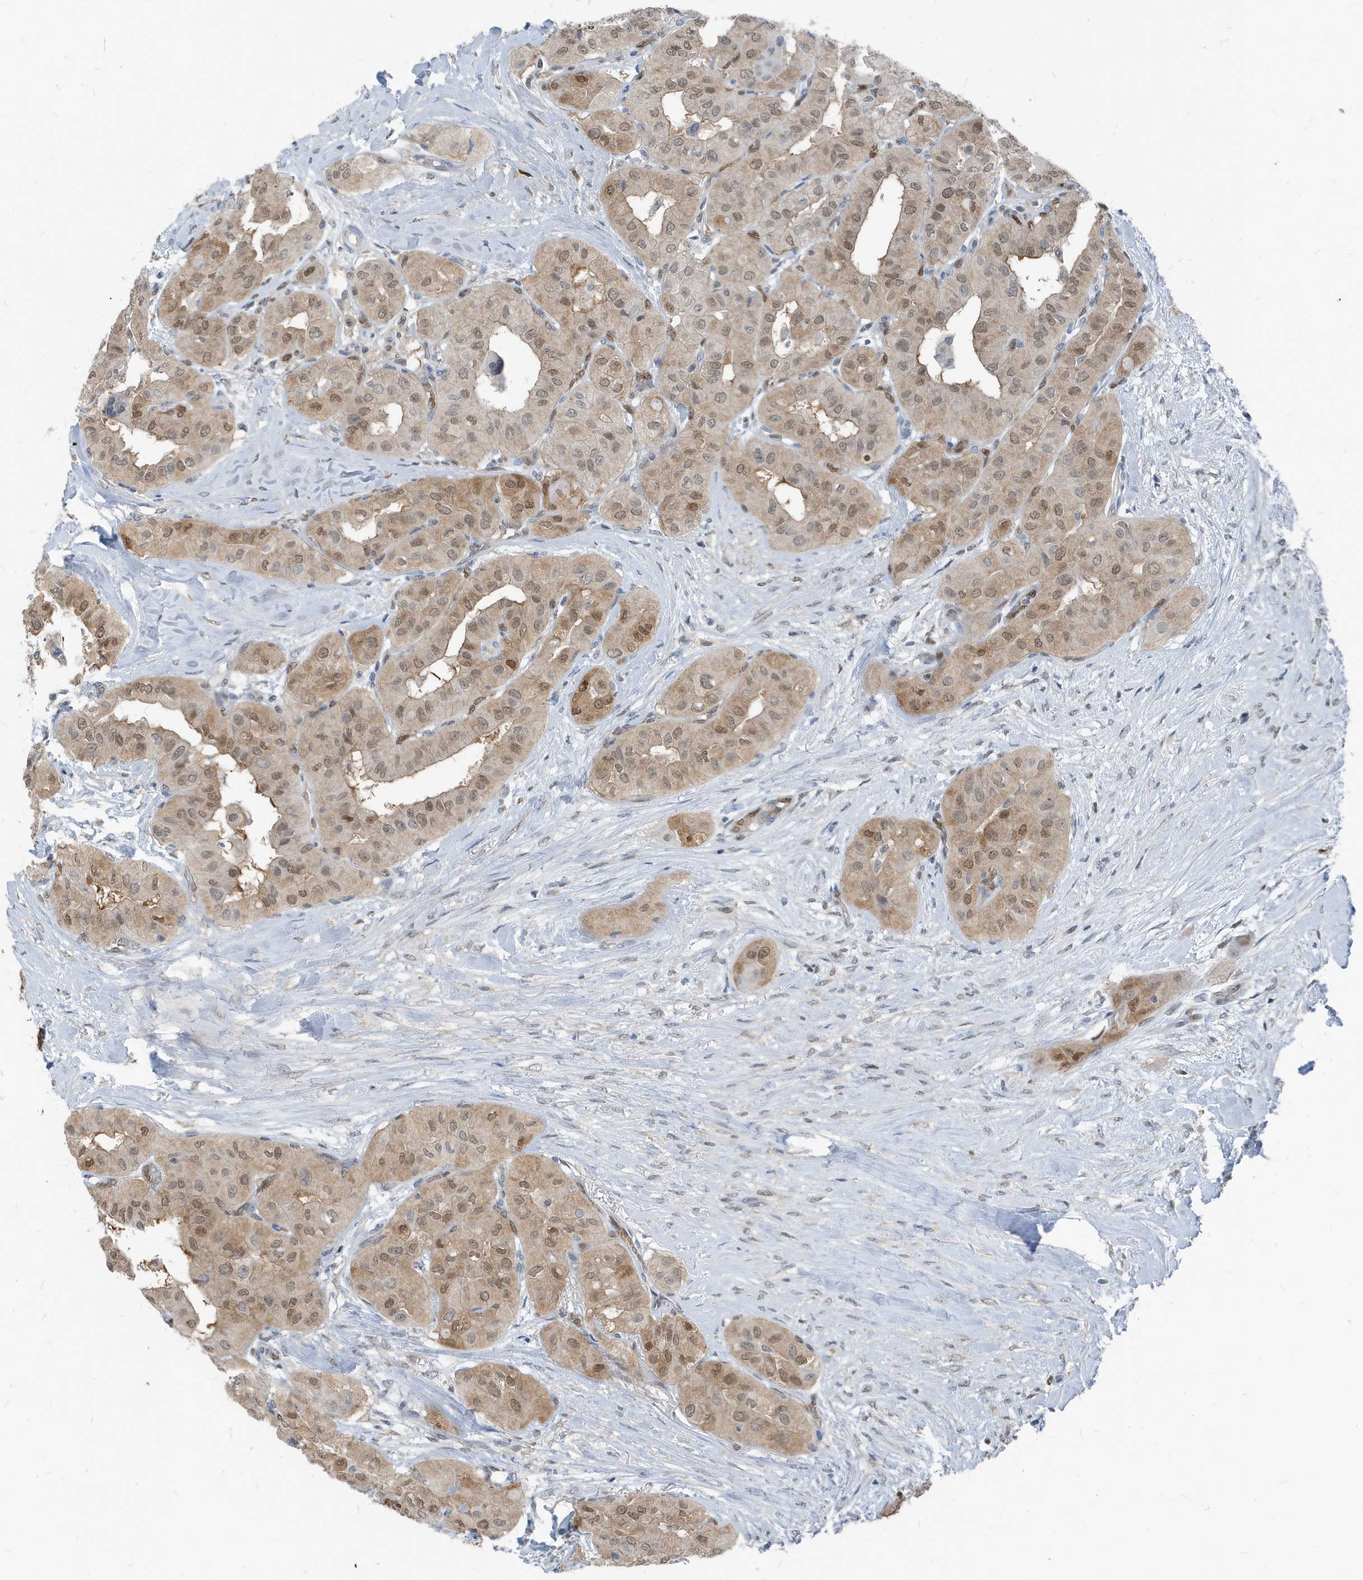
{"staining": {"intensity": "moderate", "quantity": ">75%", "location": "nuclear"}, "tissue": "thyroid cancer", "cell_type": "Tumor cells", "image_type": "cancer", "snomed": [{"axis": "morphology", "description": "Papillary adenocarcinoma, NOS"}, {"axis": "topography", "description": "Thyroid gland"}], "caption": "Moderate nuclear protein expression is present in about >75% of tumor cells in thyroid cancer.", "gene": "NCOA7", "patient": {"sex": "female", "age": 59}}